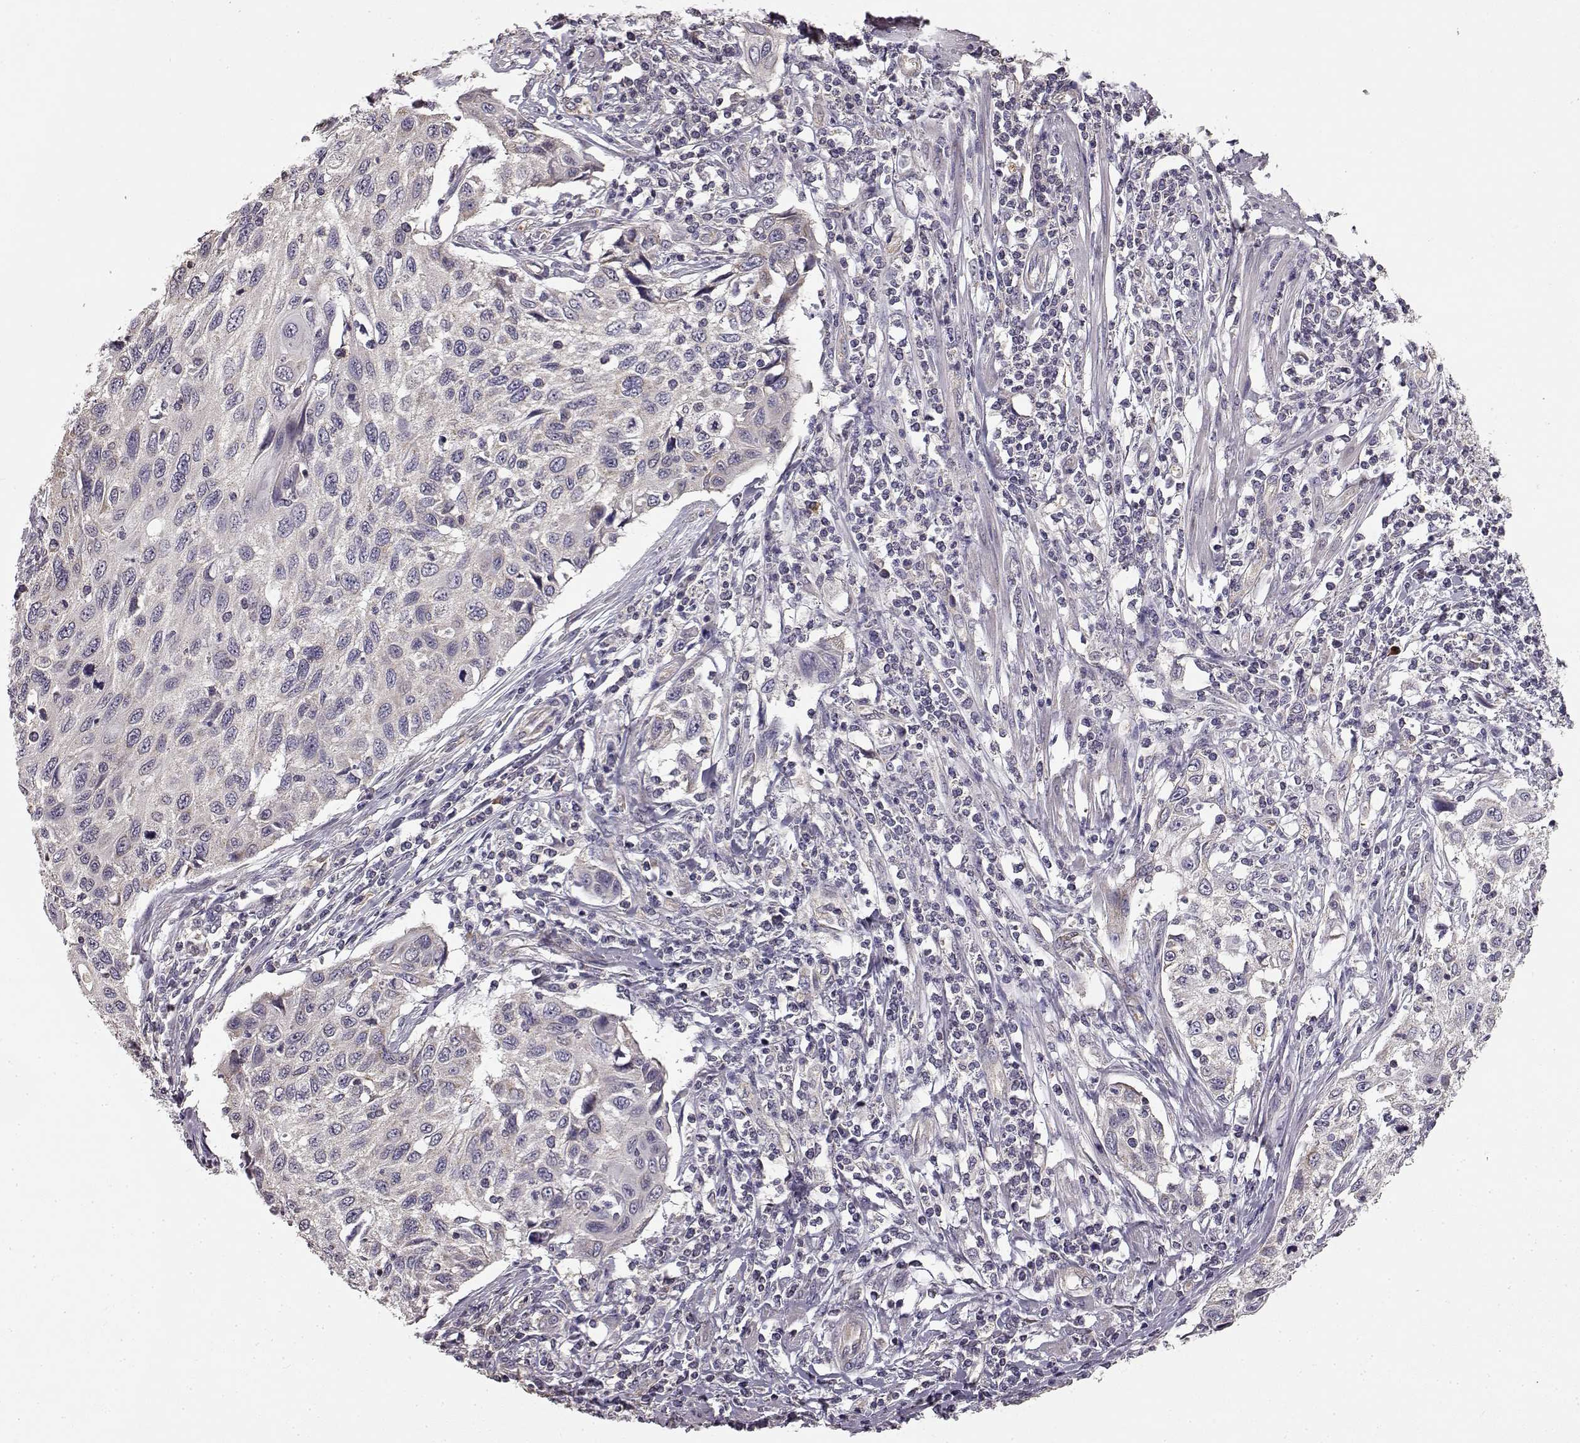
{"staining": {"intensity": "negative", "quantity": "none", "location": "none"}, "tissue": "cervical cancer", "cell_type": "Tumor cells", "image_type": "cancer", "snomed": [{"axis": "morphology", "description": "Squamous cell carcinoma, NOS"}, {"axis": "topography", "description": "Cervix"}], "caption": "Micrograph shows no protein expression in tumor cells of cervical cancer (squamous cell carcinoma) tissue.", "gene": "ERBB3", "patient": {"sex": "female", "age": 70}}